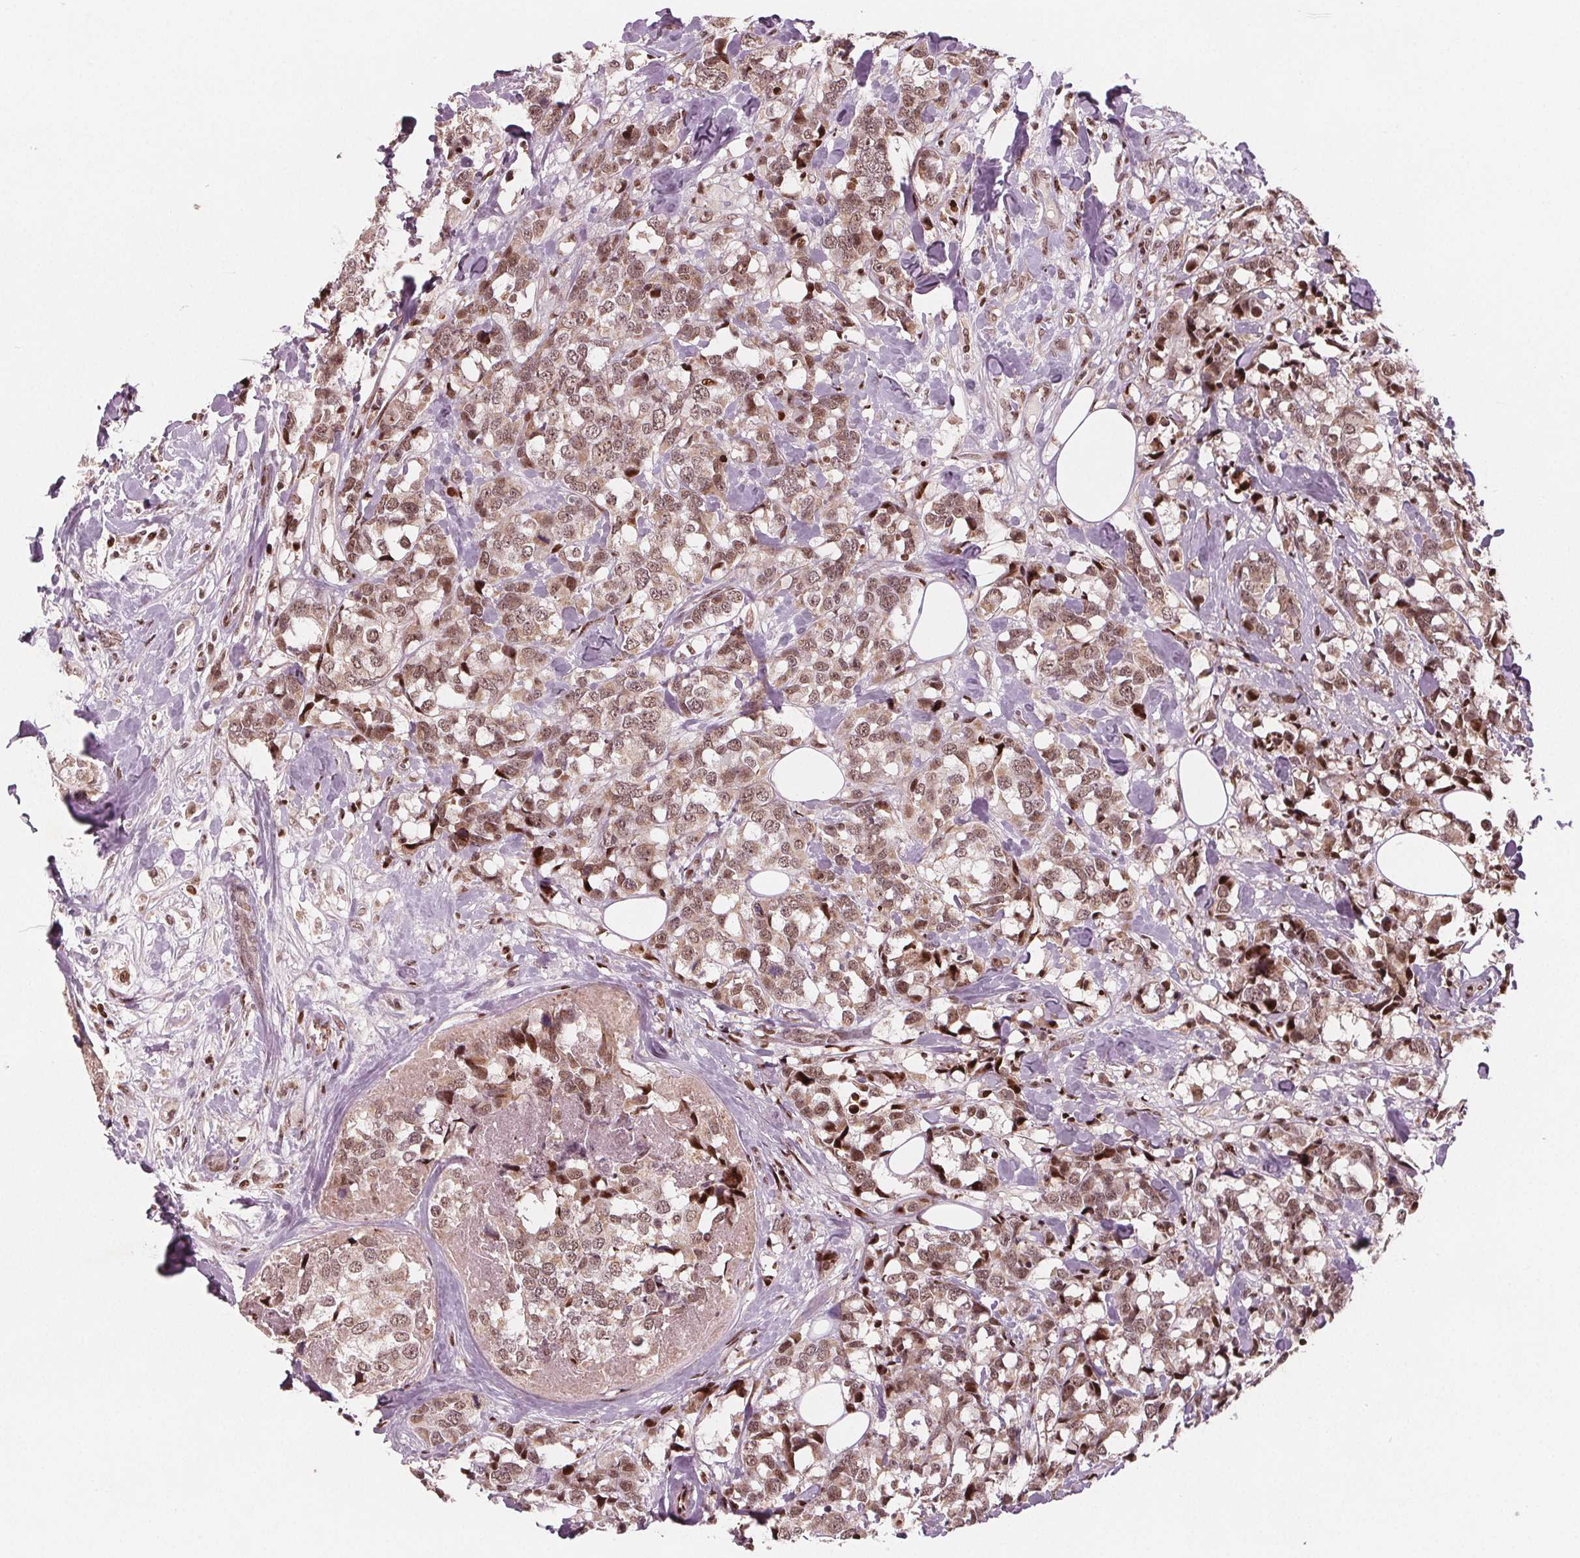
{"staining": {"intensity": "moderate", "quantity": ">75%", "location": "cytoplasmic/membranous,nuclear"}, "tissue": "breast cancer", "cell_type": "Tumor cells", "image_type": "cancer", "snomed": [{"axis": "morphology", "description": "Lobular carcinoma"}, {"axis": "topography", "description": "Breast"}], "caption": "This is a micrograph of immunohistochemistry staining of lobular carcinoma (breast), which shows moderate expression in the cytoplasmic/membranous and nuclear of tumor cells.", "gene": "SNRNP35", "patient": {"sex": "female", "age": 59}}